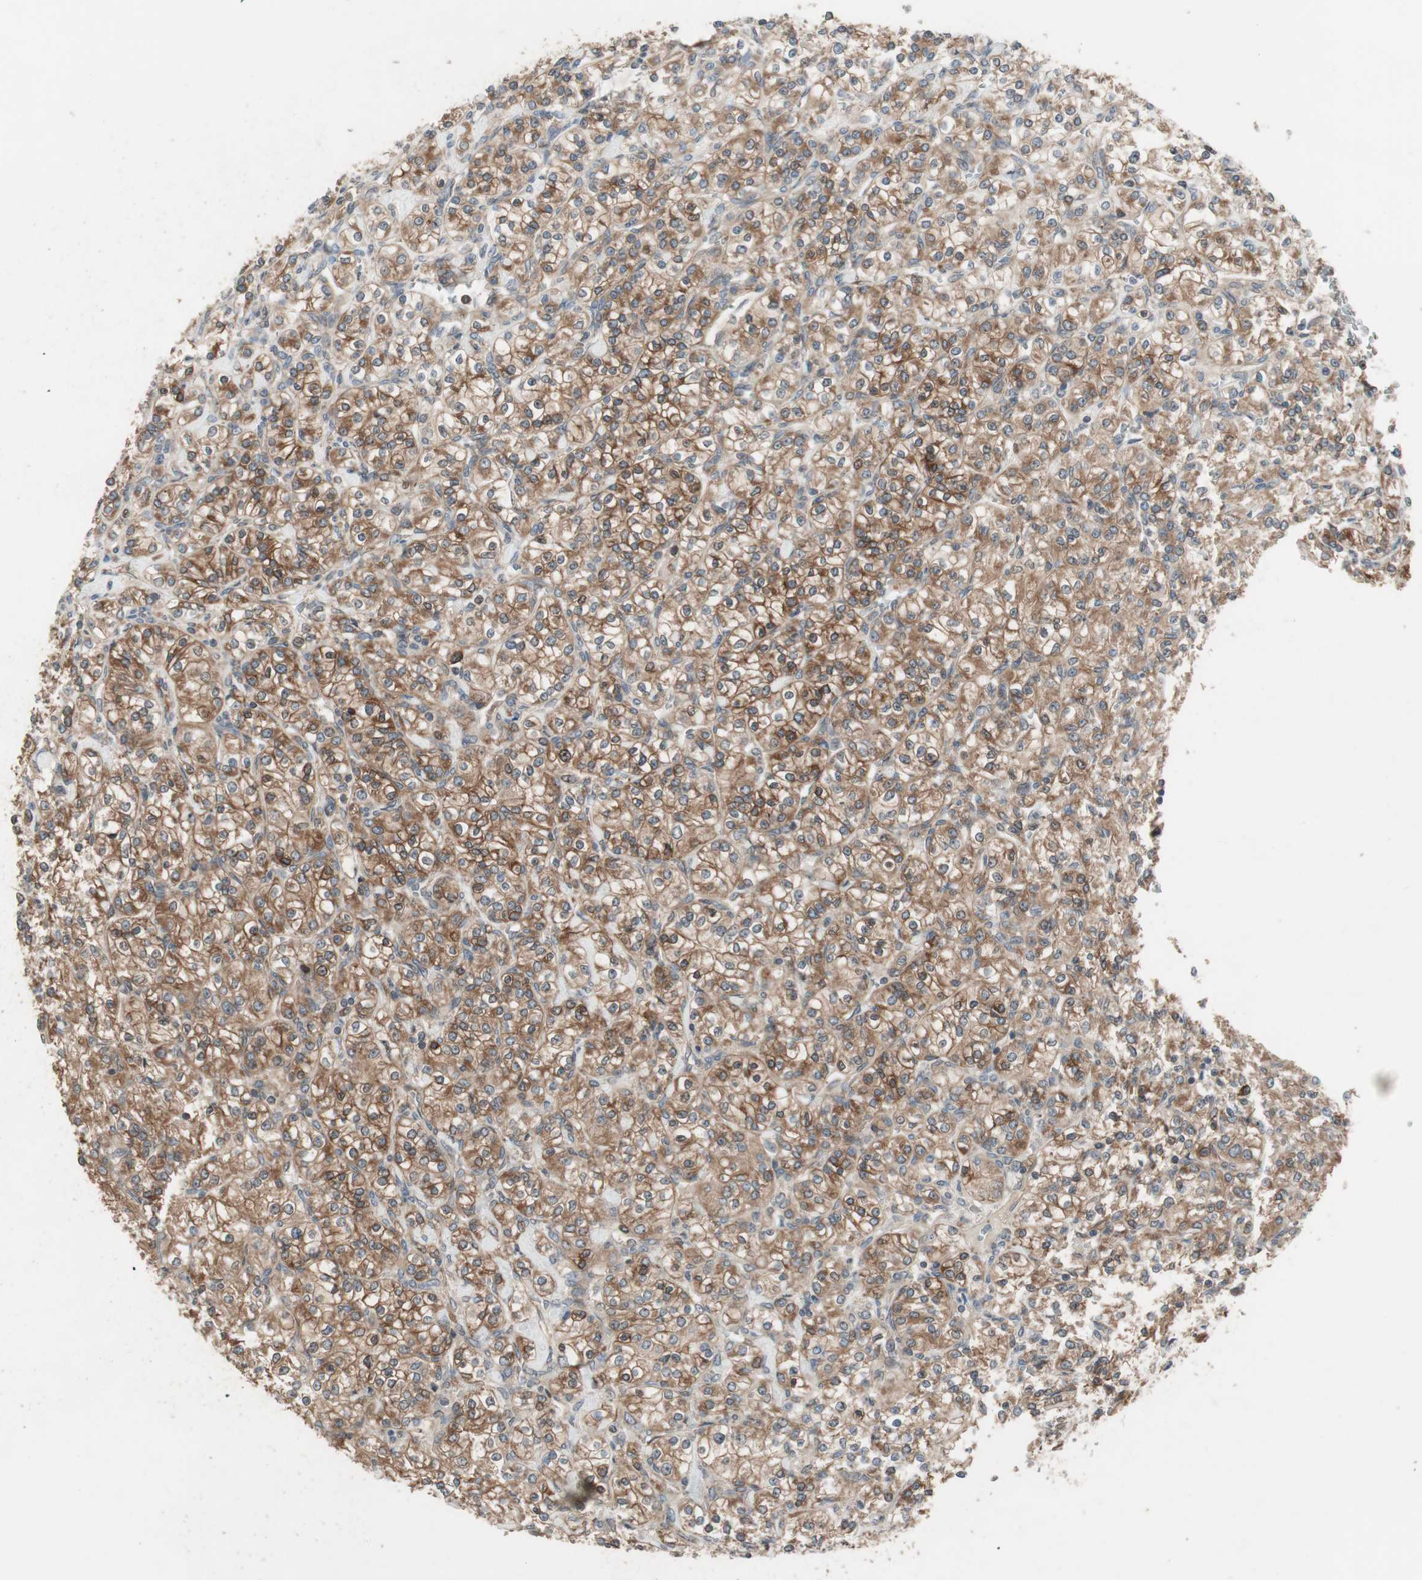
{"staining": {"intensity": "moderate", "quantity": ">75%", "location": "cytoplasmic/membranous"}, "tissue": "renal cancer", "cell_type": "Tumor cells", "image_type": "cancer", "snomed": [{"axis": "morphology", "description": "Adenocarcinoma, NOS"}, {"axis": "topography", "description": "Kidney"}], "caption": "This histopathology image displays immunohistochemistry staining of human adenocarcinoma (renal), with medium moderate cytoplasmic/membranous expression in about >75% of tumor cells.", "gene": "ATP6AP2", "patient": {"sex": "male", "age": 77}}